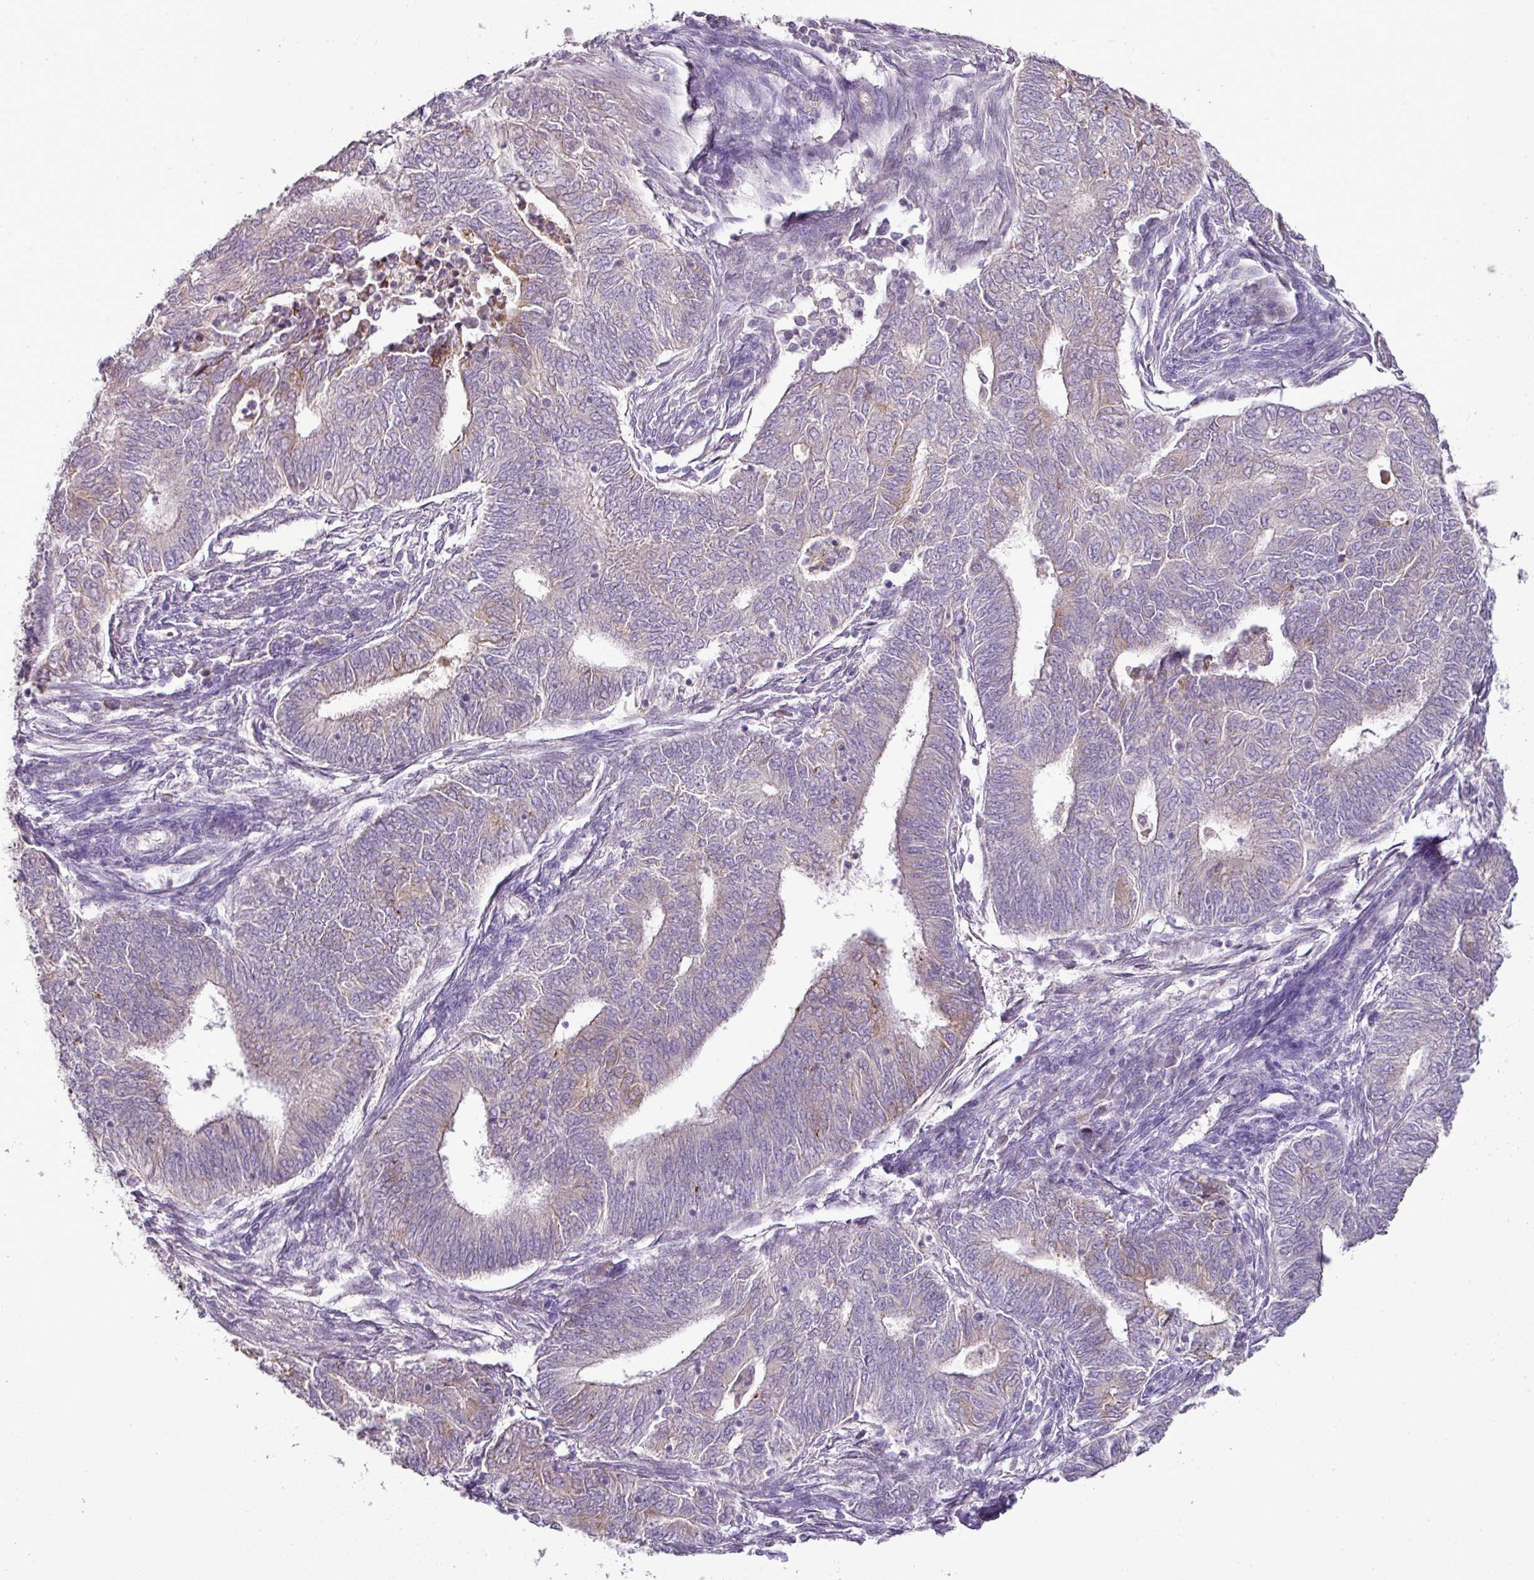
{"staining": {"intensity": "moderate", "quantity": "<25%", "location": "cytoplasmic/membranous"}, "tissue": "endometrial cancer", "cell_type": "Tumor cells", "image_type": "cancer", "snomed": [{"axis": "morphology", "description": "Adenocarcinoma, NOS"}, {"axis": "topography", "description": "Endometrium"}], "caption": "Immunohistochemistry (IHC) (DAB) staining of endometrial cancer (adenocarcinoma) reveals moderate cytoplasmic/membranous protein positivity in about <25% of tumor cells.", "gene": "BRINP2", "patient": {"sex": "female", "age": 62}}